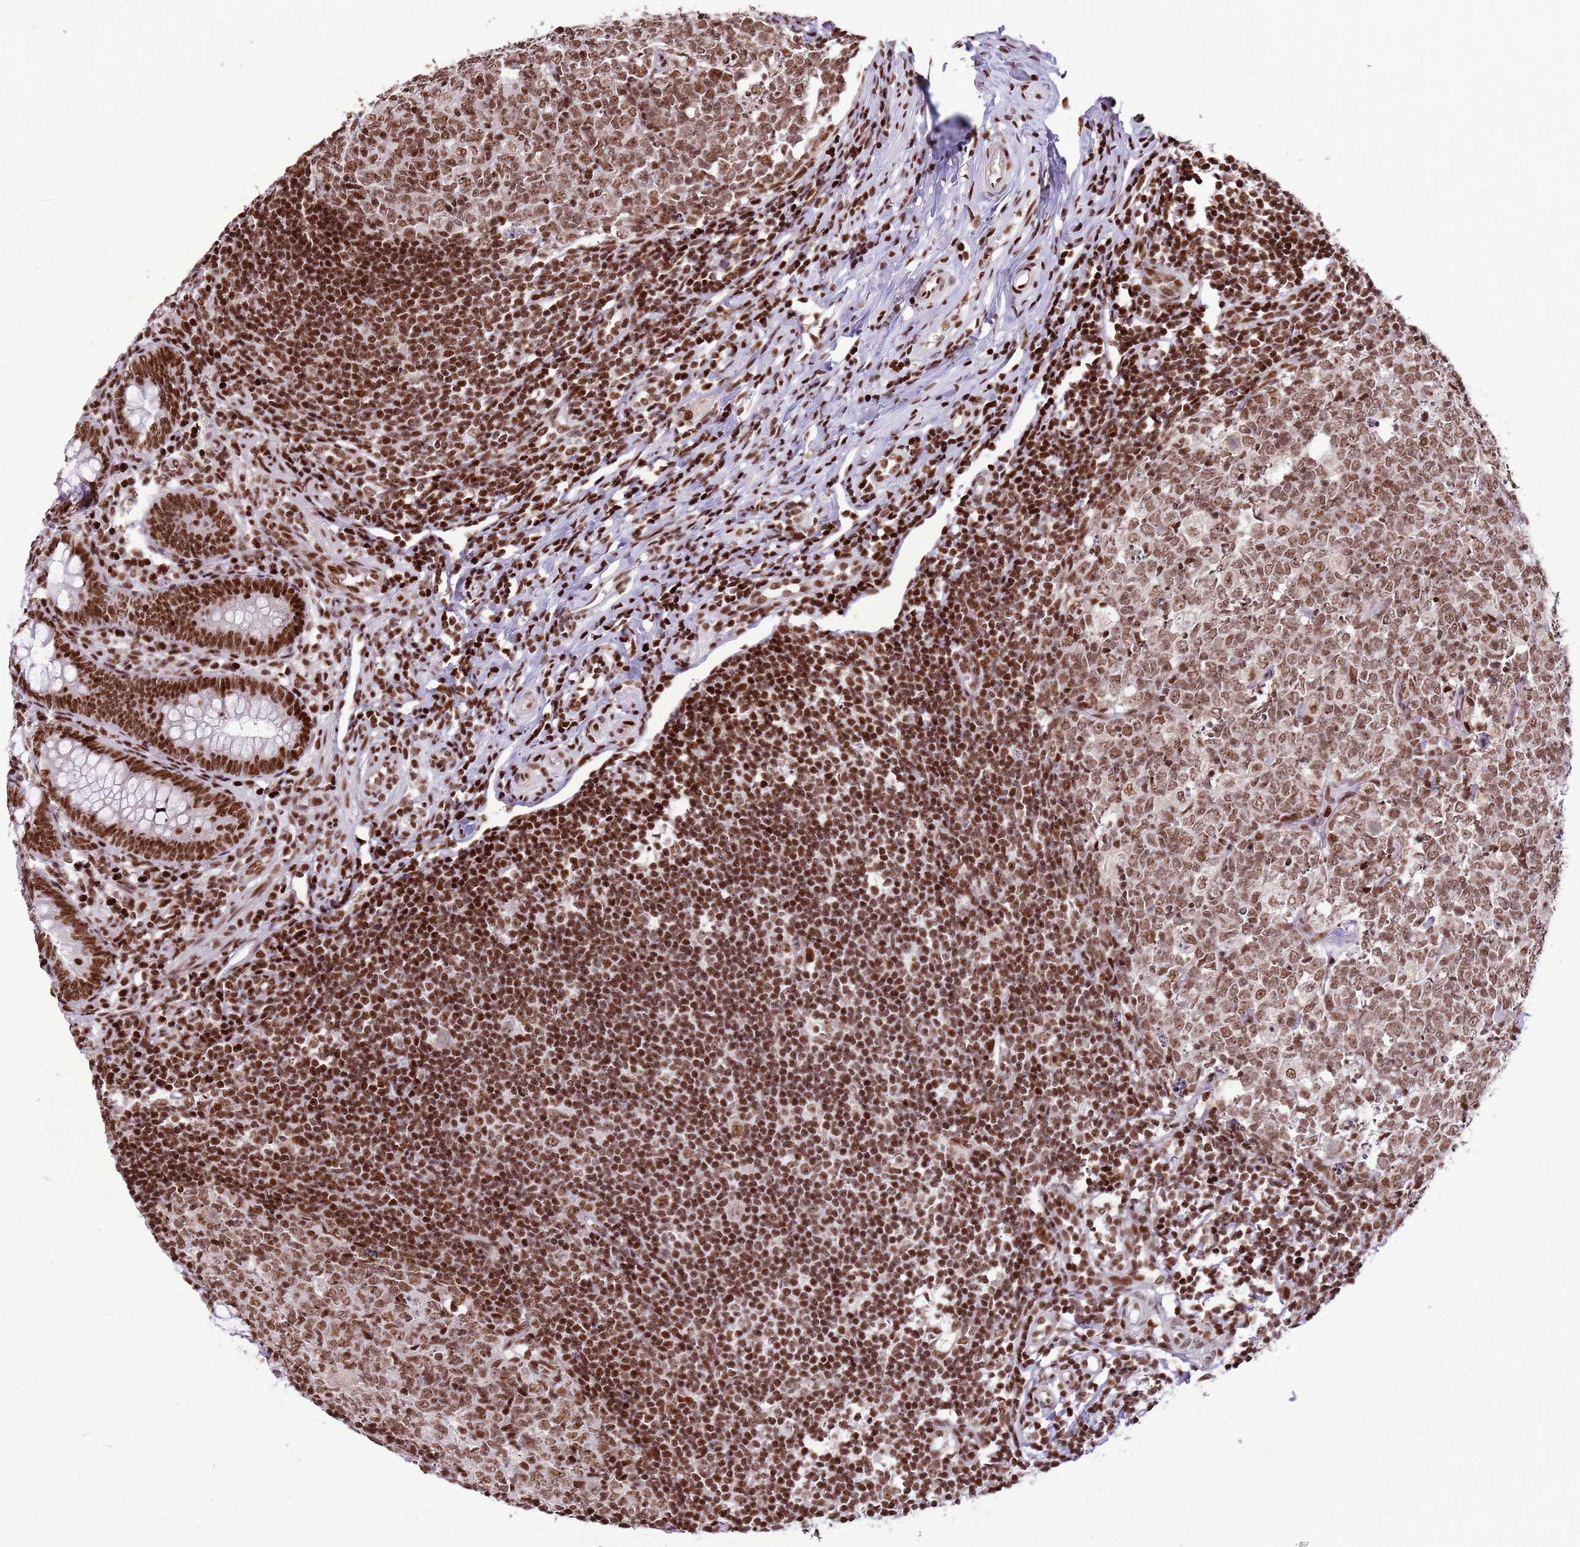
{"staining": {"intensity": "strong", "quantity": ">75%", "location": "nuclear"}, "tissue": "appendix", "cell_type": "Glandular cells", "image_type": "normal", "snomed": [{"axis": "morphology", "description": "Normal tissue, NOS"}, {"axis": "topography", "description": "Appendix"}], "caption": "A brown stain shows strong nuclear positivity of a protein in glandular cells of benign human appendix. Using DAB (3,3'-diaminobenzidine) (brown) and hematoxylin (blue) stains, captured at high magnification using brightfield microscopy.", "gene": "WASHC4", "patient": {"sex": "male", "age": 14}}